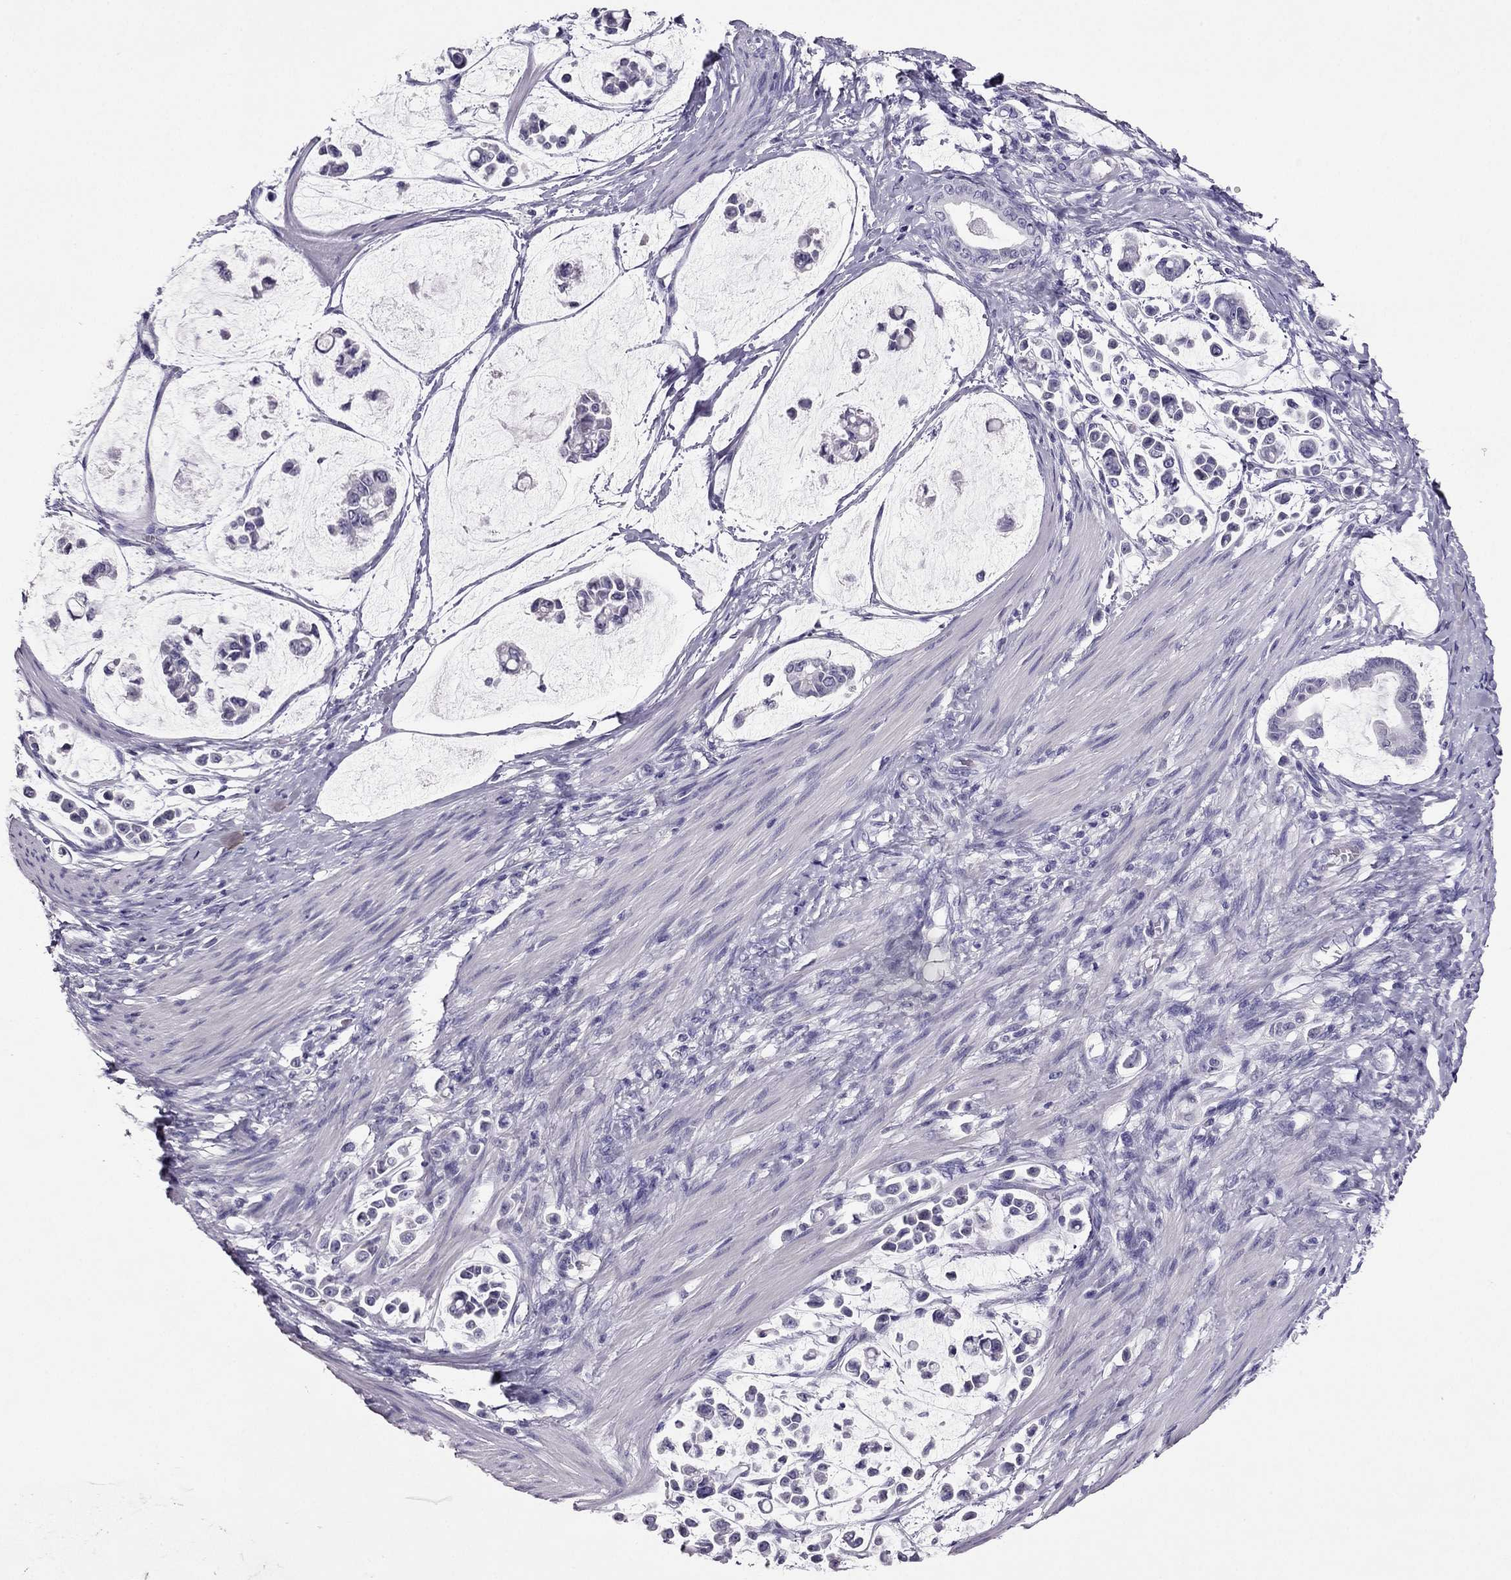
{"staining": {"intensity": "negative", "quantity": "none", "location": "none"}, "tissue": "stomach cancer", "cell_type": "Tumor cells", "image_type": "cancer", "snomed": [{"axis": "morphology", "description": "Adenocarcinoma, NOS"}, {"axis": "topography", "description": "Stomach"}], "caption": "This is an immunohistochemistry (IHC) histopathology image of stomach cancer (adenocarcinoma). There is no expression in tumor cells.", "gene": "RHO", "patient": {"sex": "male", "age": 82}}